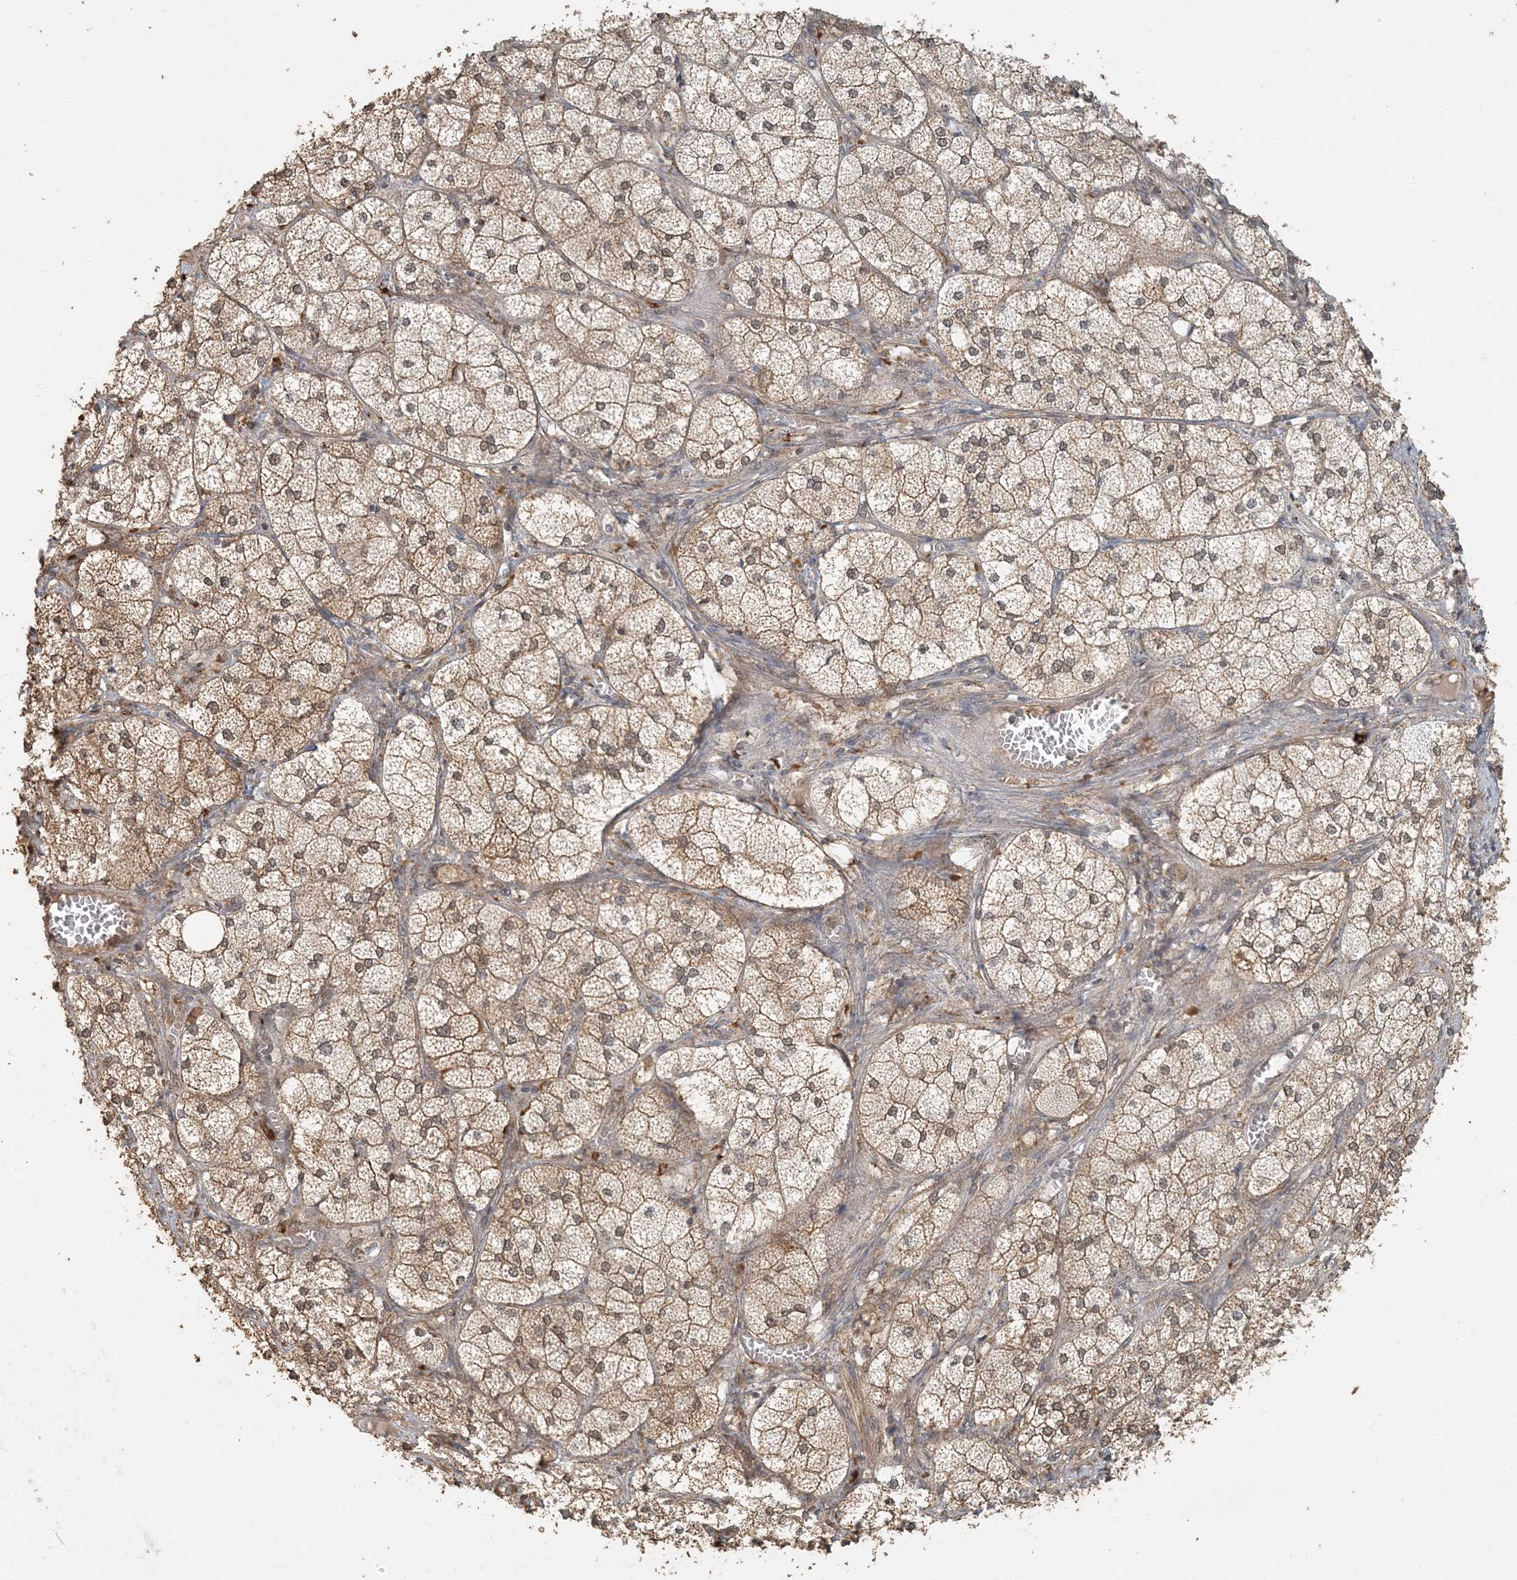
{"staining": {"intensity": "strong", "quantity": "25%-75%", "location": "cytoplasmic/membranous,nuclear"}, "tissue": "adrenal gland", "cell_type": "Glandular cells", "image_type": "normal", "snomed": [{"axis": "morphology", "description": "Normal tissue, NOS"}, {"axis": "topography", "description": "Adrenal gland"}], "caption": "Immunohistochemical staining of normal human adrenal gland demonstrates high levels of strong cytoplasmic/membranous,nuclear staining in about 25%-75% of glandular cells.", "gene": "AK9", "patient": {"sex": "female", "age": 61}}